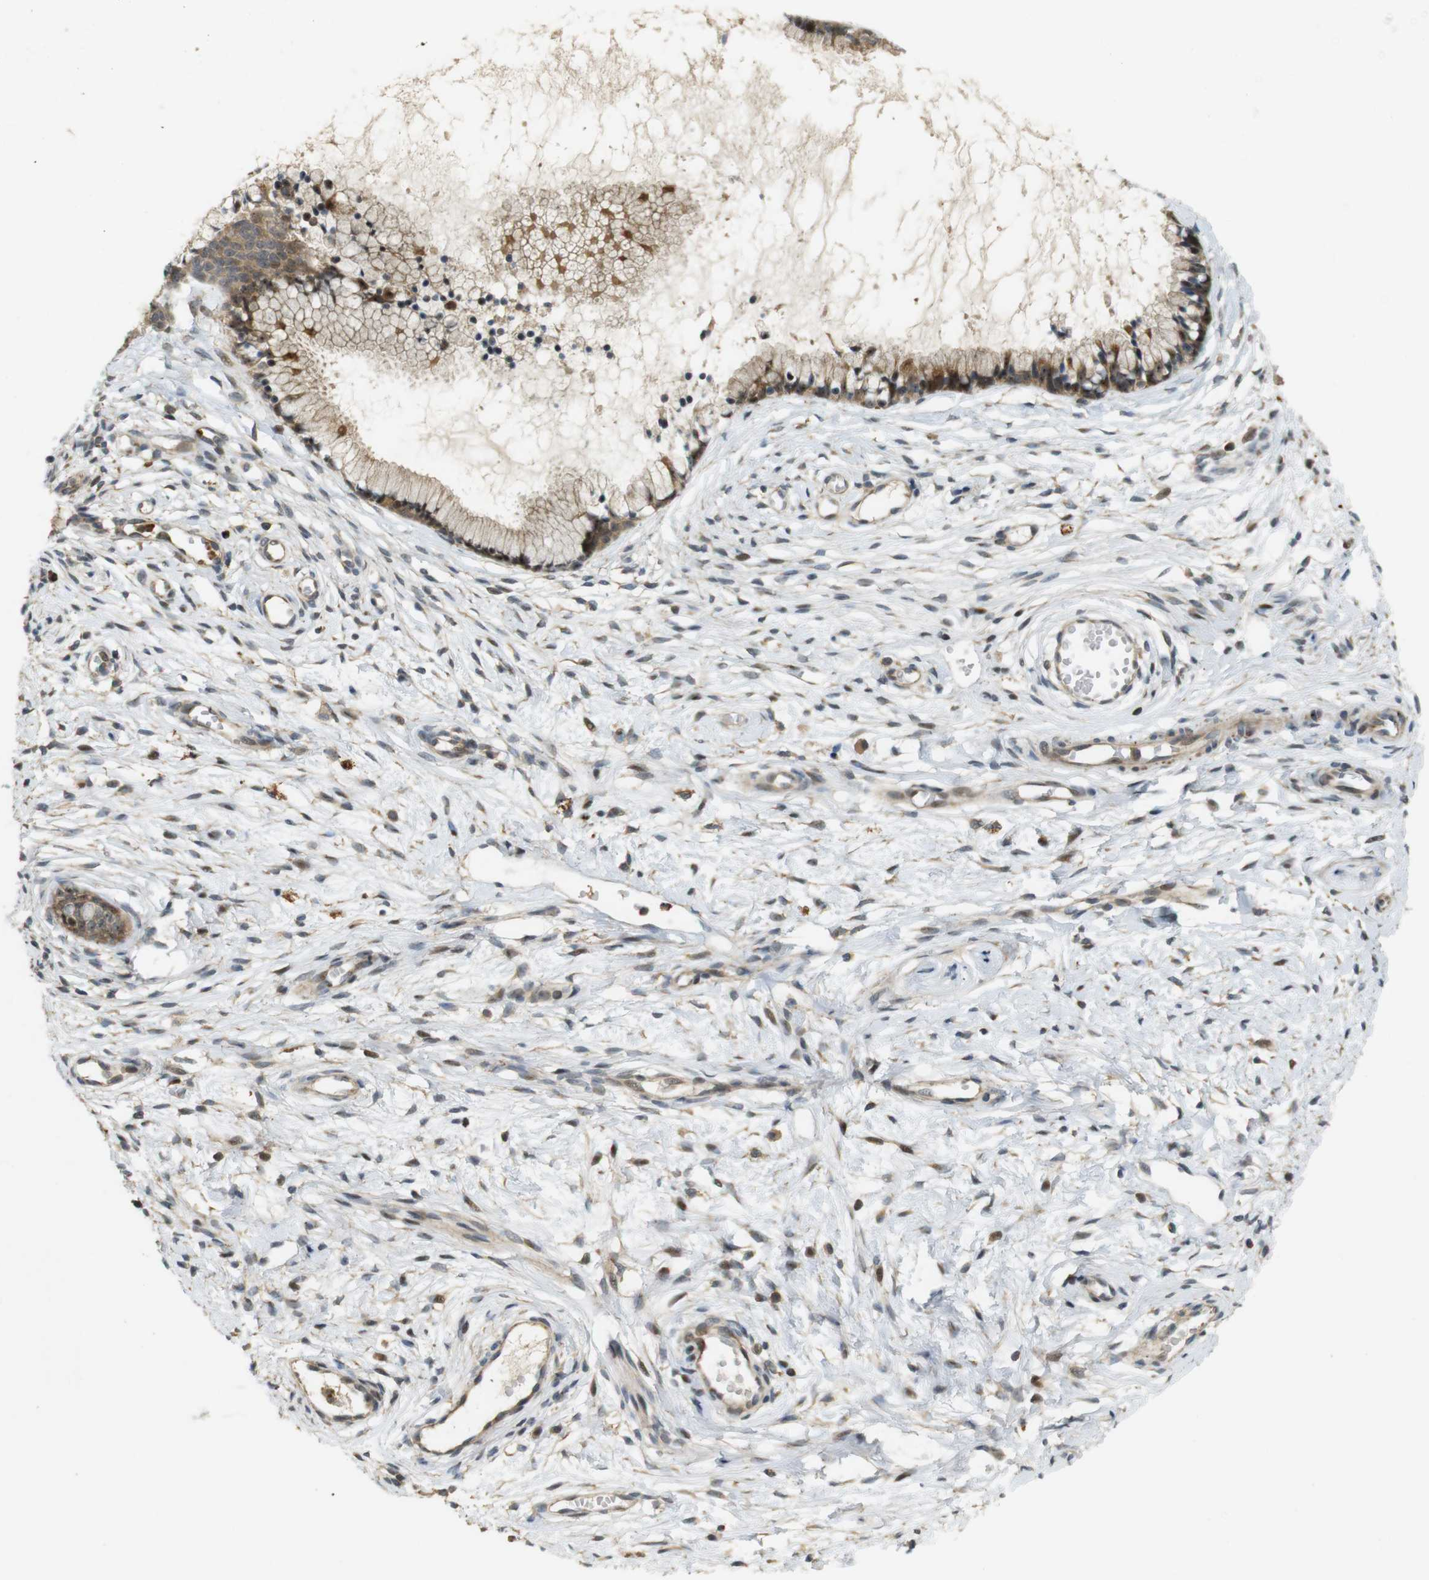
{"staining": {"intensity": "moderate", "quantity": ">75%", "location": "cytoplasmic/membranous"}, "tissue": "cervix", "cell_type": "Glandular cells", "image_type": "normal", "snomed": [{"axis": "morphology", "description": "Normal tissue, NOS"}, {"axis": "topography", "description": "Cervix"}], "caption": "Protein analysis of unremarkable cervix shows moderate cytoplasmic/membranous staining in approximately >75% of glandular cells.", "gene": "TMX3", "patient": {"sex": "female", "age": 65}}